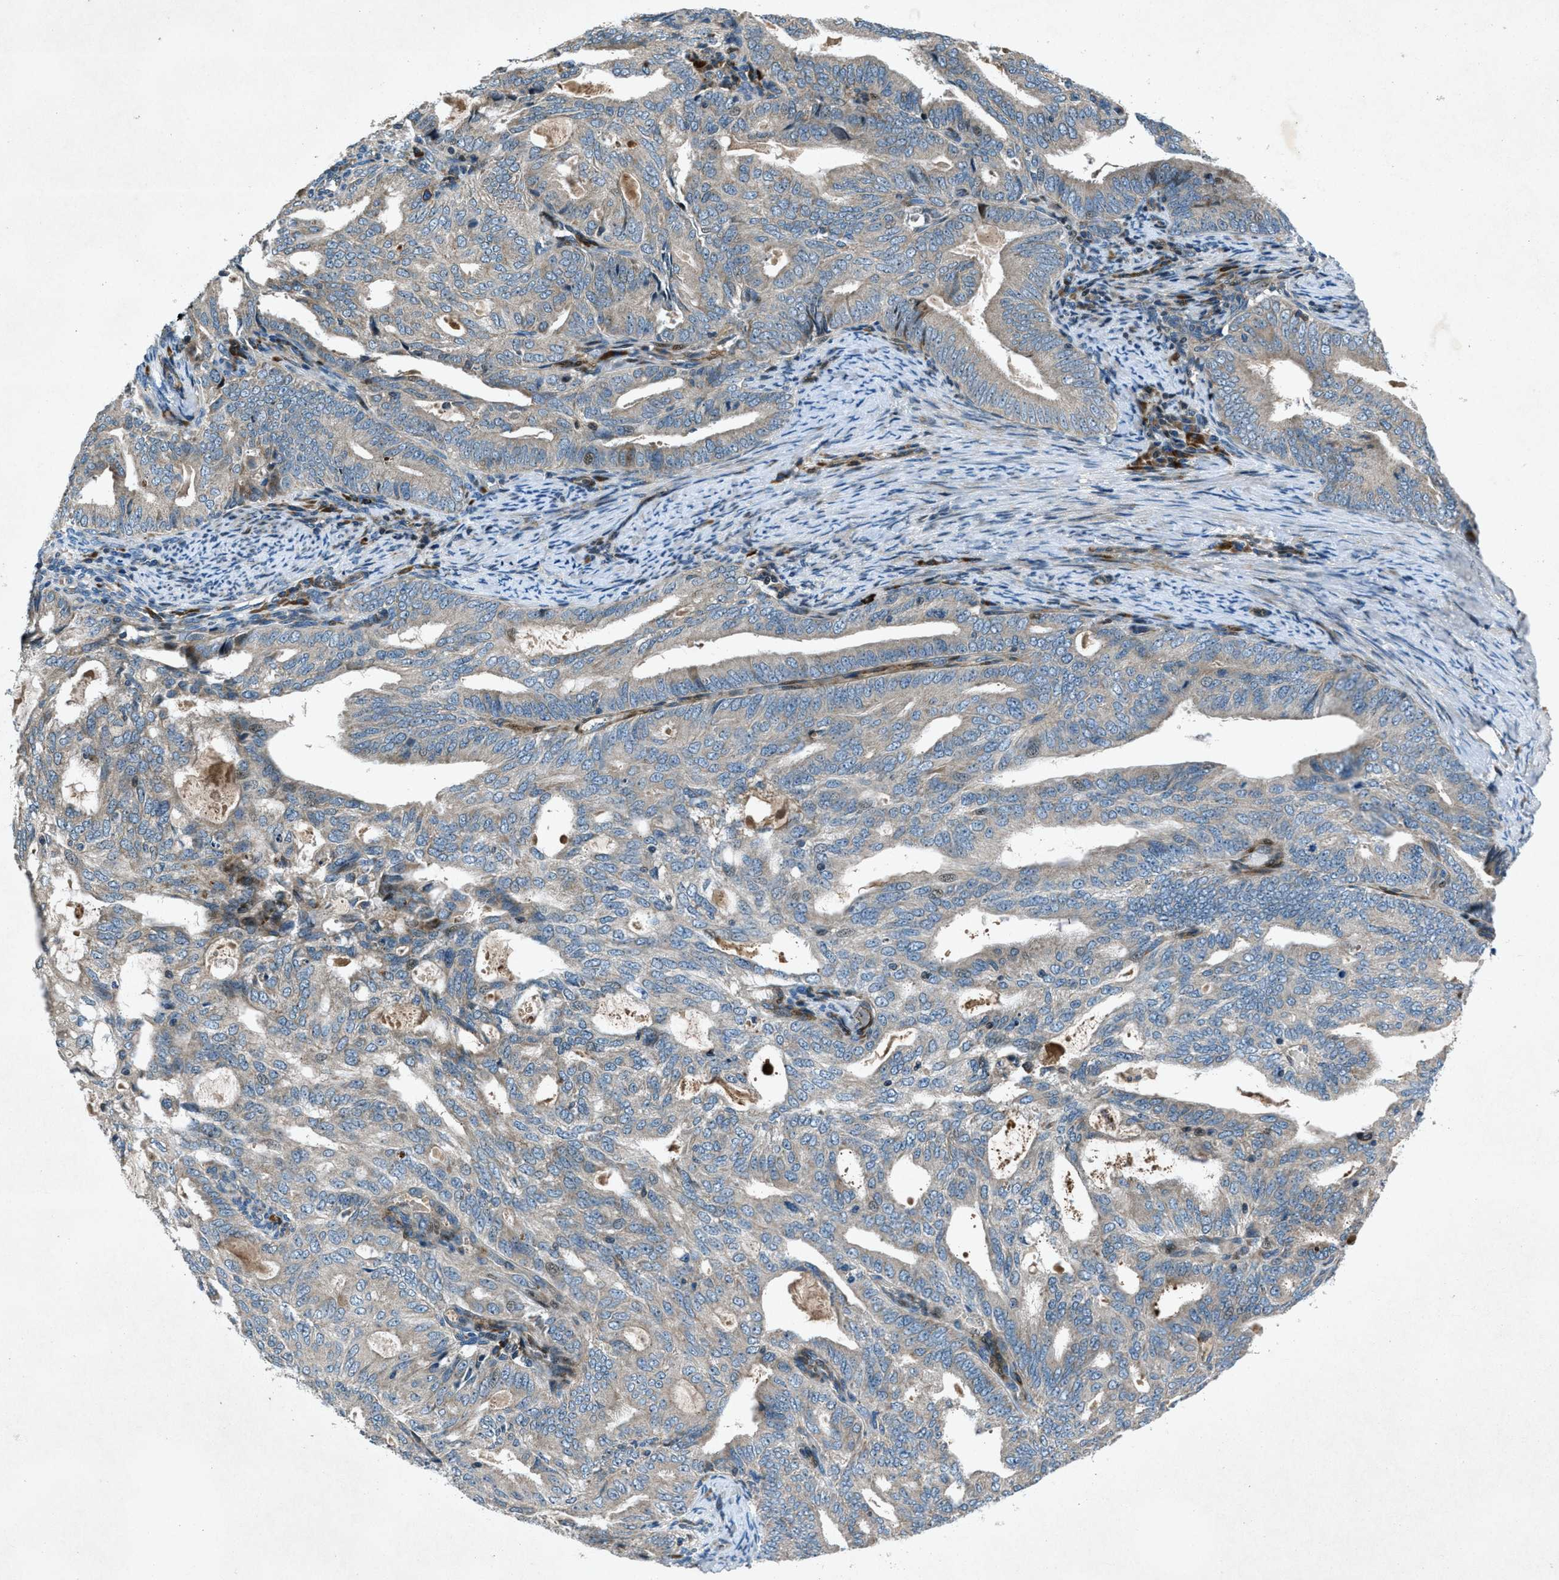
{"staining": {"intensity": "weak", "quantity": "25%-75%", "location": "cytoplasmic/membranous"}, "tissue": "endometrial cancer", "cell_type": "Tumor cells", "image_type": "cancer", "snomed": [{"axis": "morphology", "description": "Adenocarcinoma, NOS"}, {"axis": "topography", "description": "Endometrium"}], "caption": "This image demonstrates endometrial adenocarcinoma stained with immunohistochemistry (IHC) to label a protein in brown. The cytoplasmic/membranous of tumor cells show weak positivity for the protein. Nuclei are counter-stained blue.", "gene": "CLEC2D", "patient": {"sex": "female", "age": 58}}